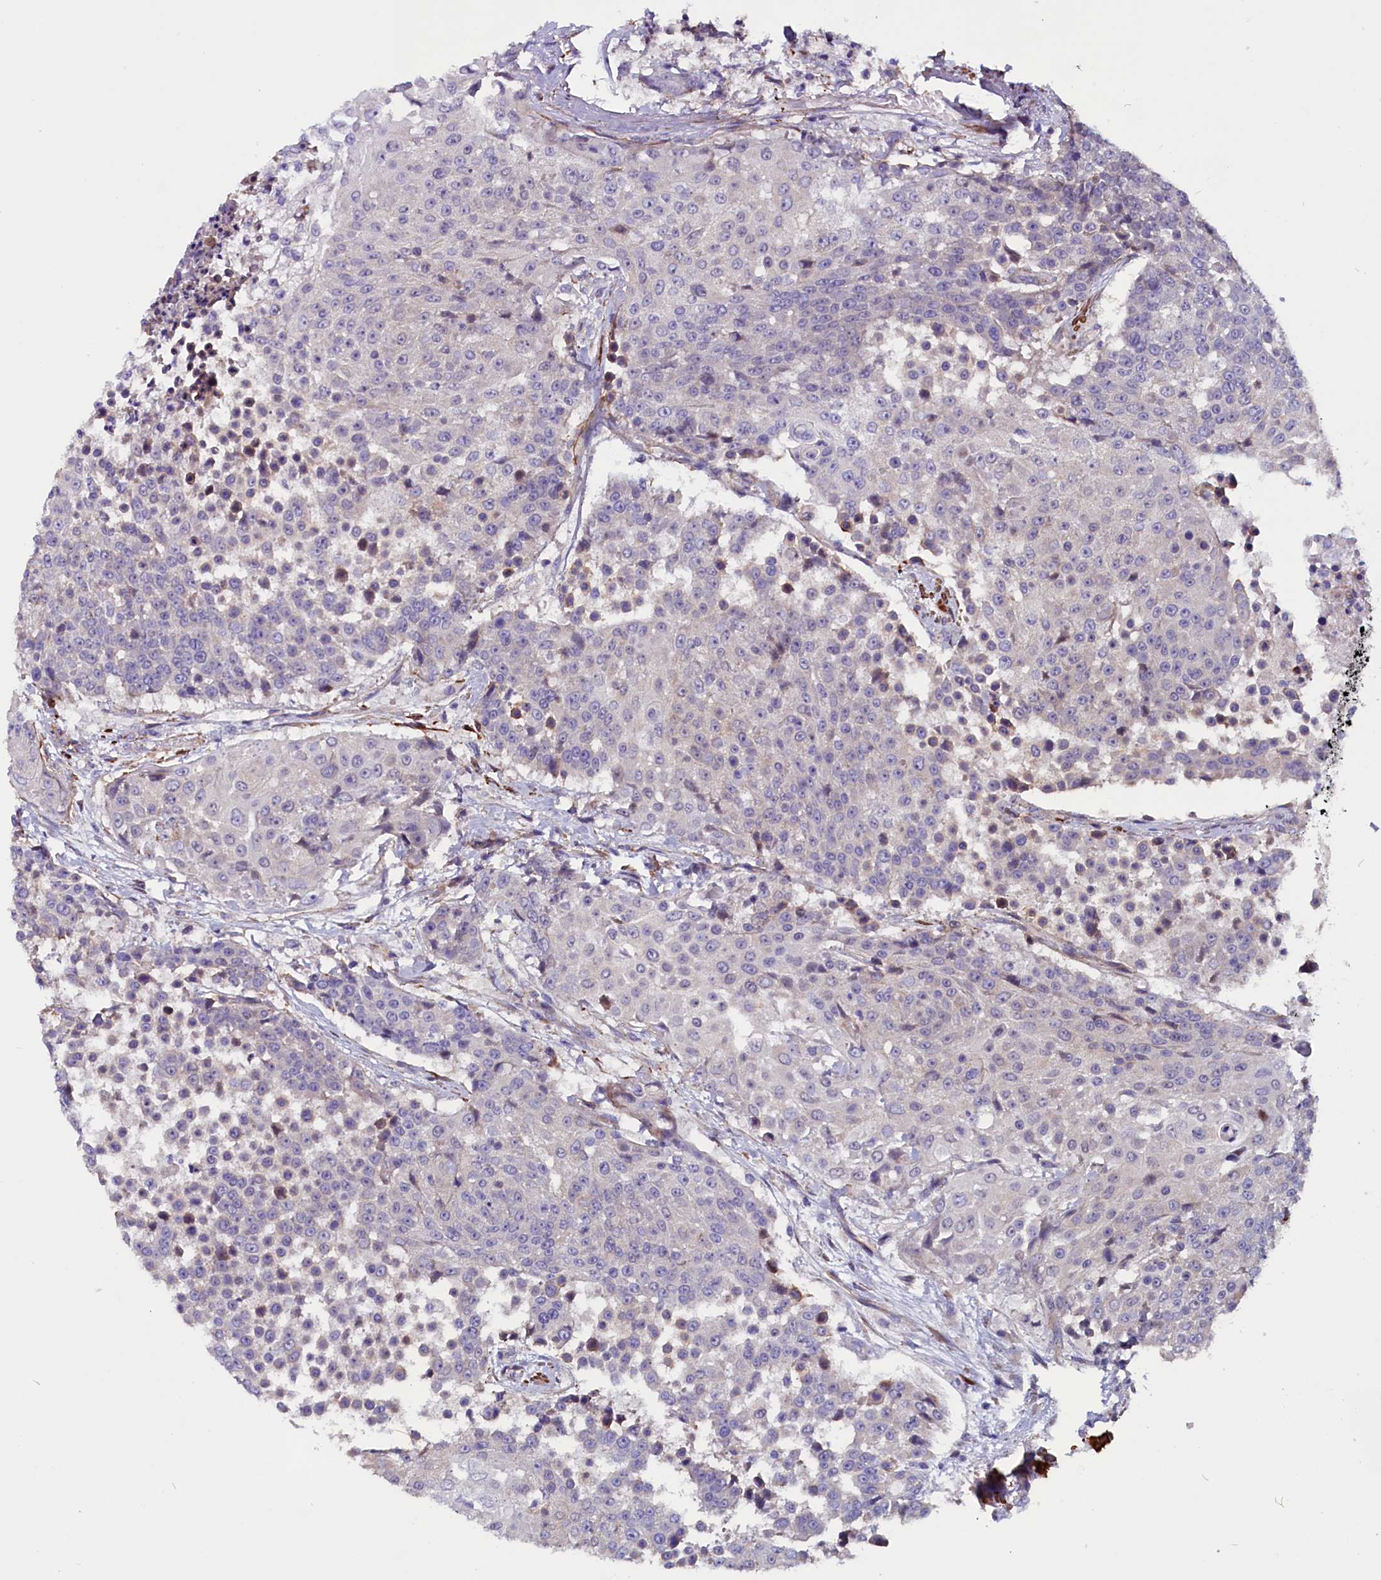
{"staining": {"intensity": "negative", "quantity": "none", "location": "none"}, "tissue": "urothelial cancer", "cell_type": "Tumor cells", "image_type": "cancer", "snomed": [{"axis": "morphology", "description": "Urothelial carcinoma, High grade"}, {"axis": "topography", "description": "Urinary bladder"}], "caption": "High power microscopy photomicrograph of an immunohistochemistry (IHC) micrograph of urothelial cancer, revealing no significant staining in tumor cells.", "gene": "ZNF749", "patient": {"sex": "female", "age": 63}}